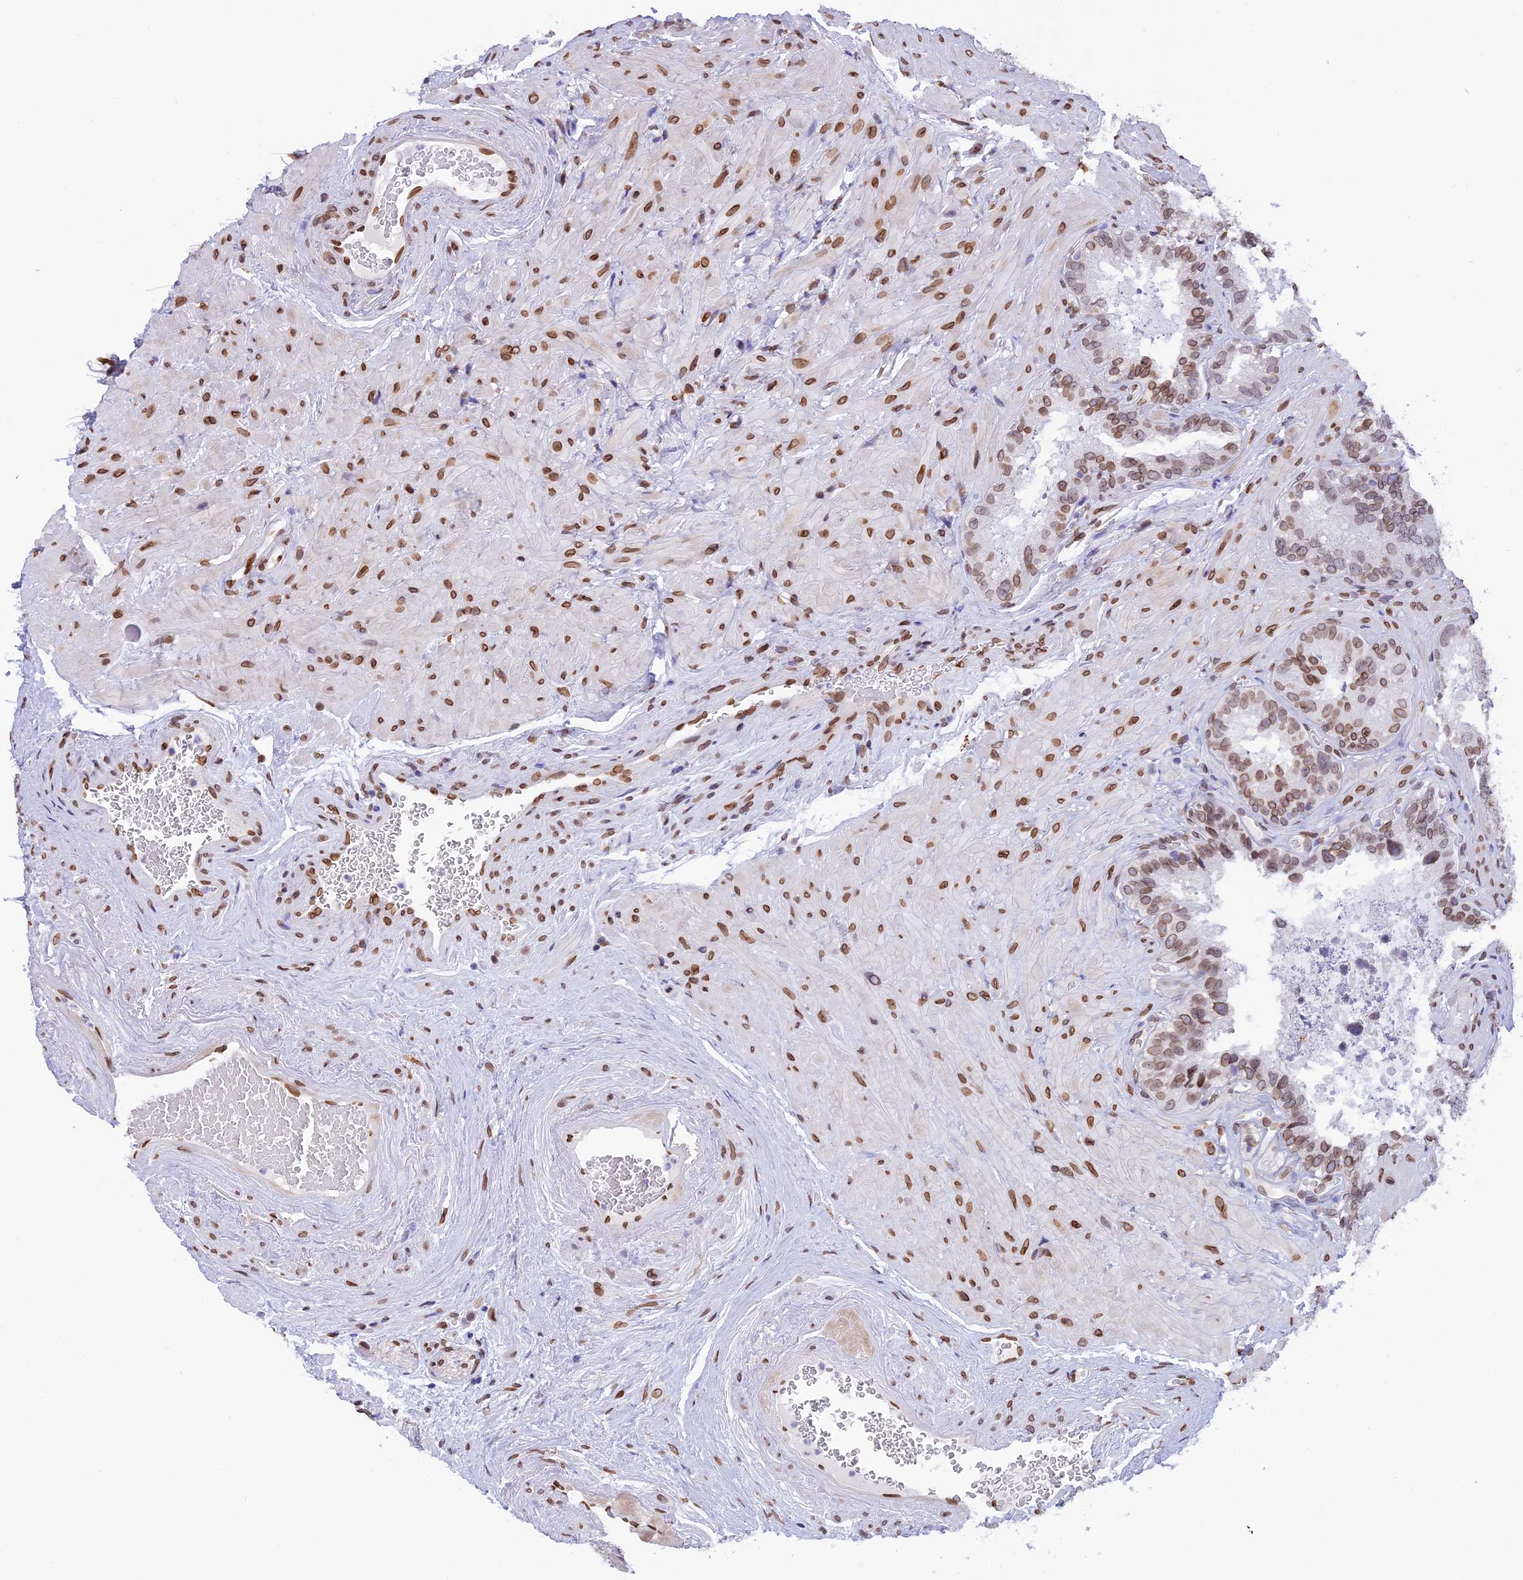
{"staining": {"intensity": "moderate", "quantity": "25%-75%", "location": "cytoplasmic/membranous,nuclear"}, "tissue": "seminal vesicle", "cell_type": "Glandular cells", "image_type": "normal", "snomed": [{"axis": "morphology", "description": "Normal tissue, NOS"}, {"axis": "topography", "description": "Seminal veicle"}, {"axis": "topography", "description": "Peripheral nerve tissue"}], "caption": "DAB immunohistochemical staining of unremarkable human seminal vesicle exhibits moderate cytoplasmic/membranous,nuclear protein staining in approximately 25%-75% of glandular cells.", "gene": "TMPRSS7", "patient": {"sex": "male", "age": 67}}